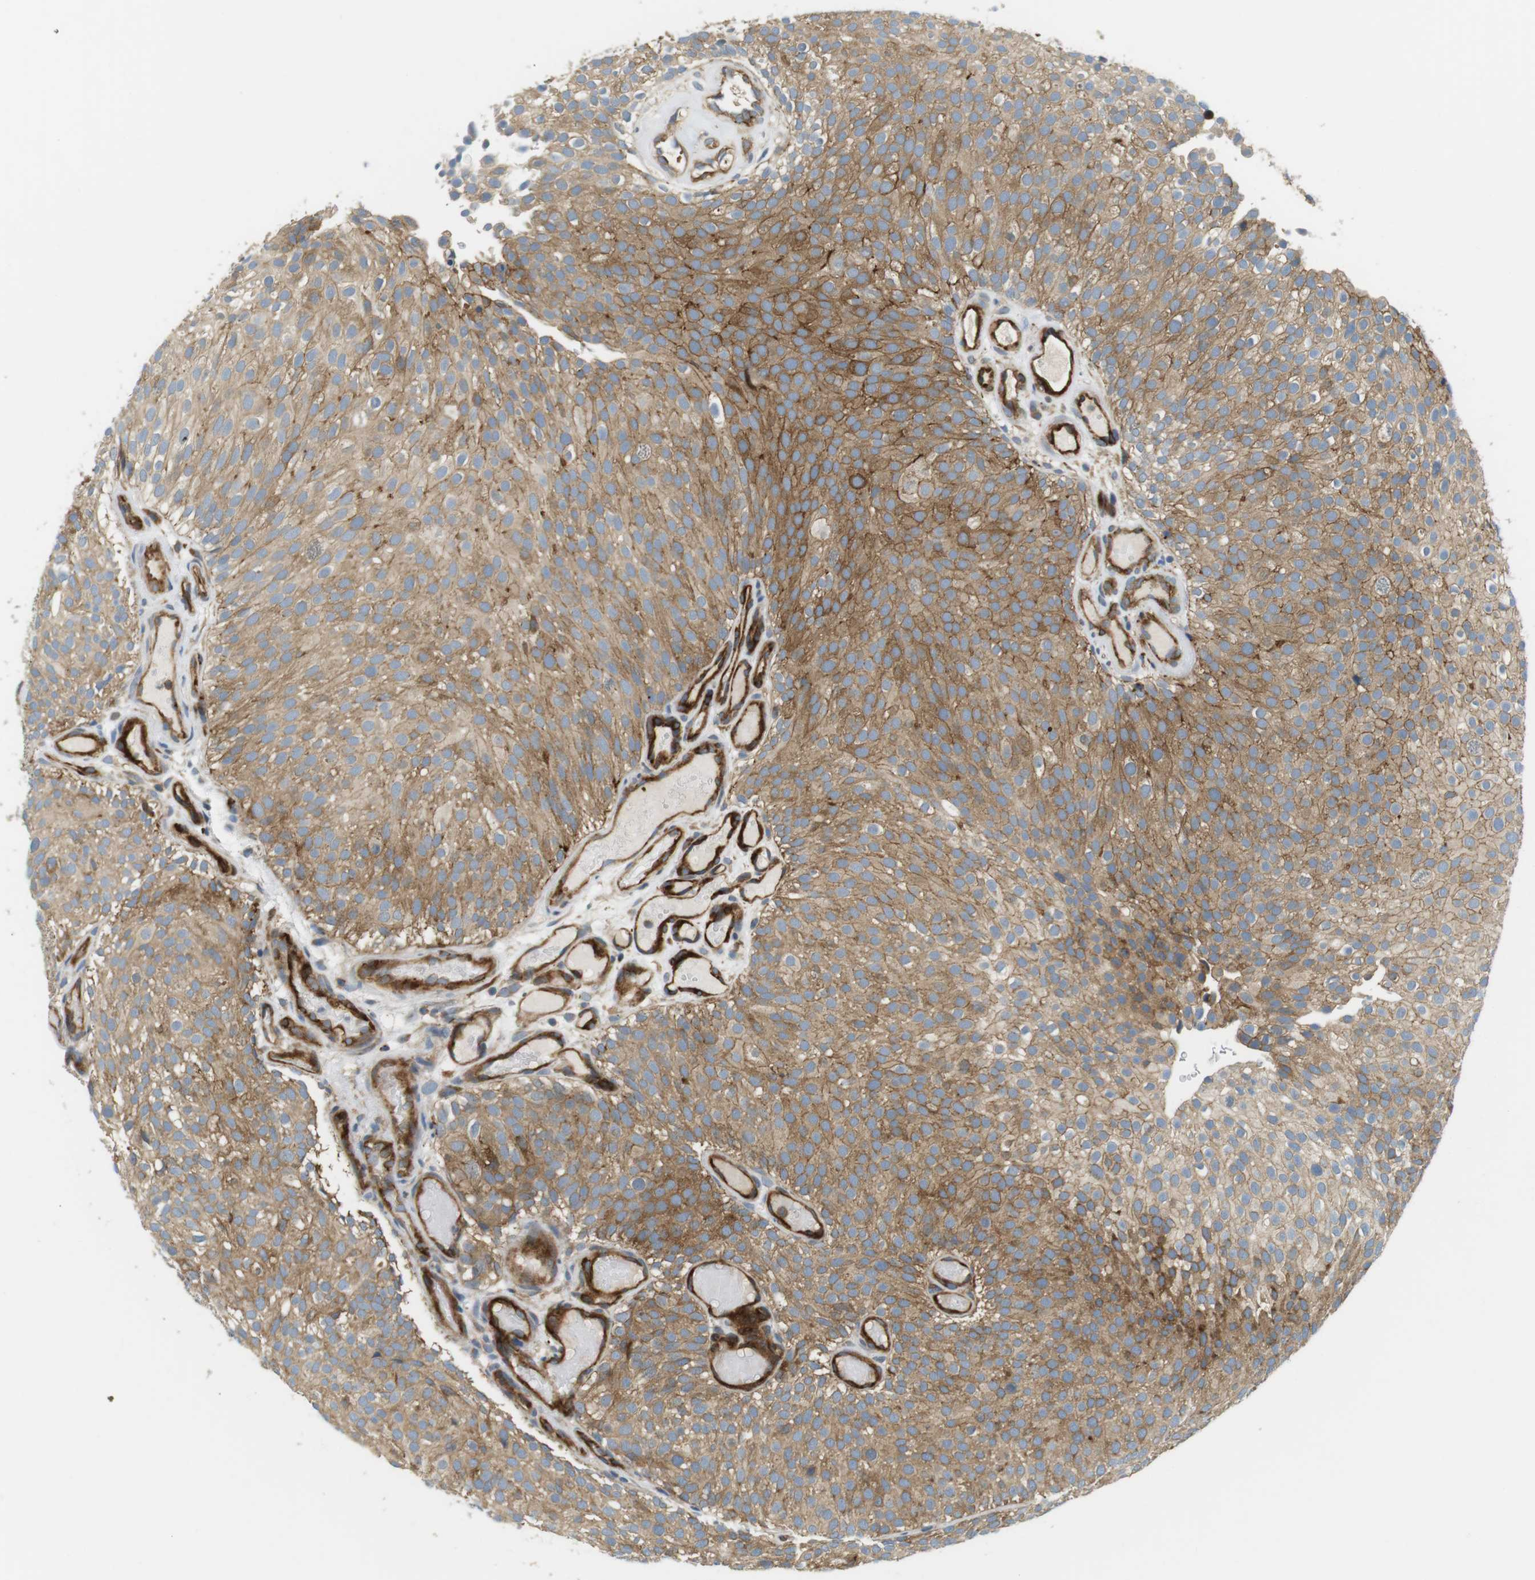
{"staining": {"intensity": "moderate", "quantity": ">75%", "location": "cytoplasmic/membranous"}, "tissue": "urothelial cancer", "cell_type": "Tumor cells", "image_type": "cancer", "snomed": [{"axis": "morphology", "description": "Urothelial carcinoma, Low grade"}, {"axis": "topography", "description": "Urinary bladder"}], "caption": "An IHC micrograph of tumor tissue is shown. Protein staining in brown highlights moderate cytoplasmic/membranous positivity in urothelial cancer within tumor cells.", "gene": "TMEM200A", "patient": {"sex": "male", "age": 78}}